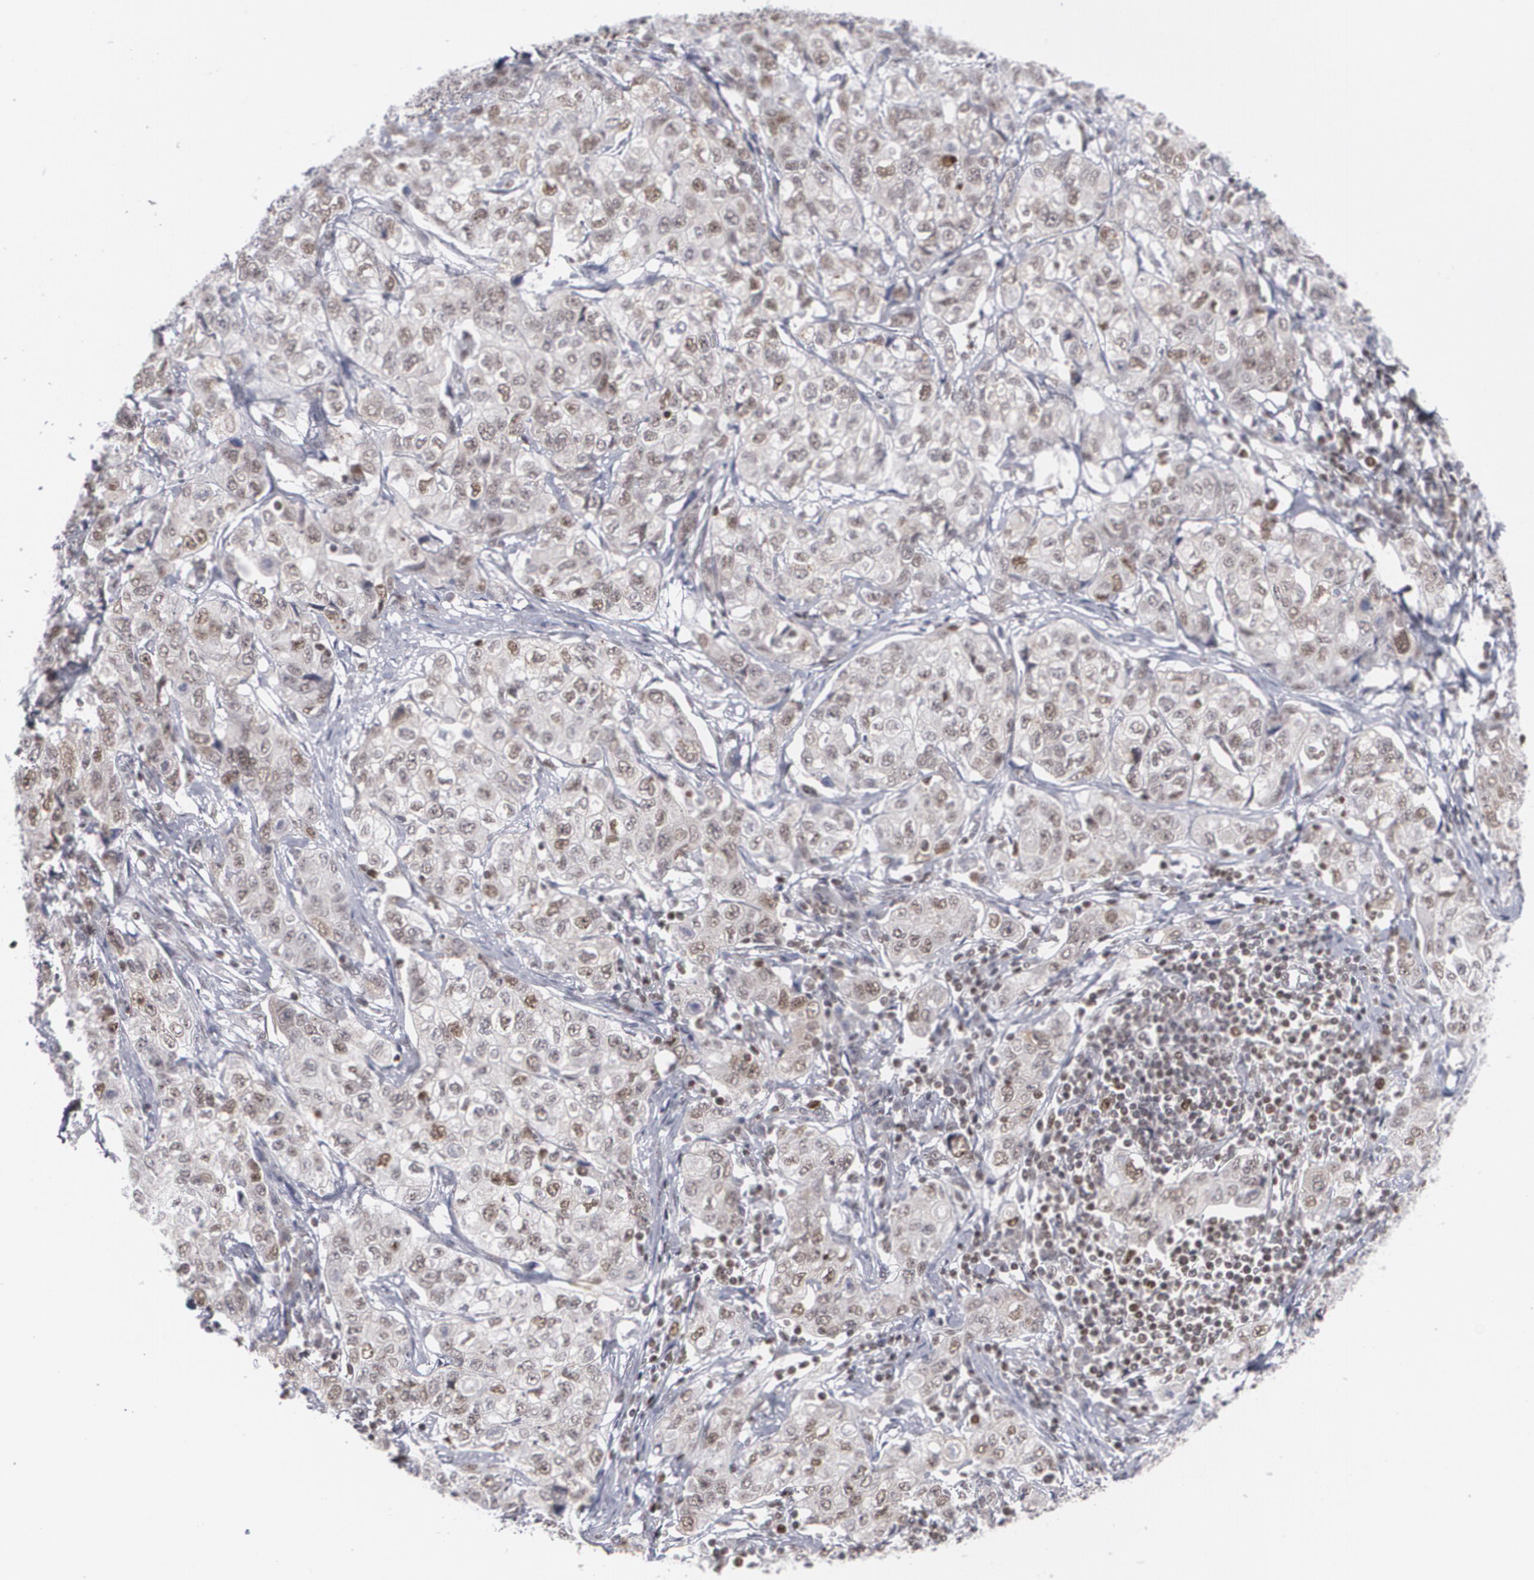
{"staining": {"intensity": "weak", "quantity": "25%-75%", "location": "nuclear"}, "tissue": "stomach cancer", "cell_type": "Tumor cells", "image_type": "cancer", "snomed": [{"axis": "morphology", "description": "Adenocarcinoma, NOS"}, {"axis": "topography", "description": "Stomach"}], "caption": "This photomicrograph demonstrates immunohistochemistry (IHC) staining of human stomach cancer (adenocarcinoma), with low weak nuclear staining in about 25%-75% of tumor cells.", "gene": "MCL1", "patient": {"sex": "male", "age": 48}}